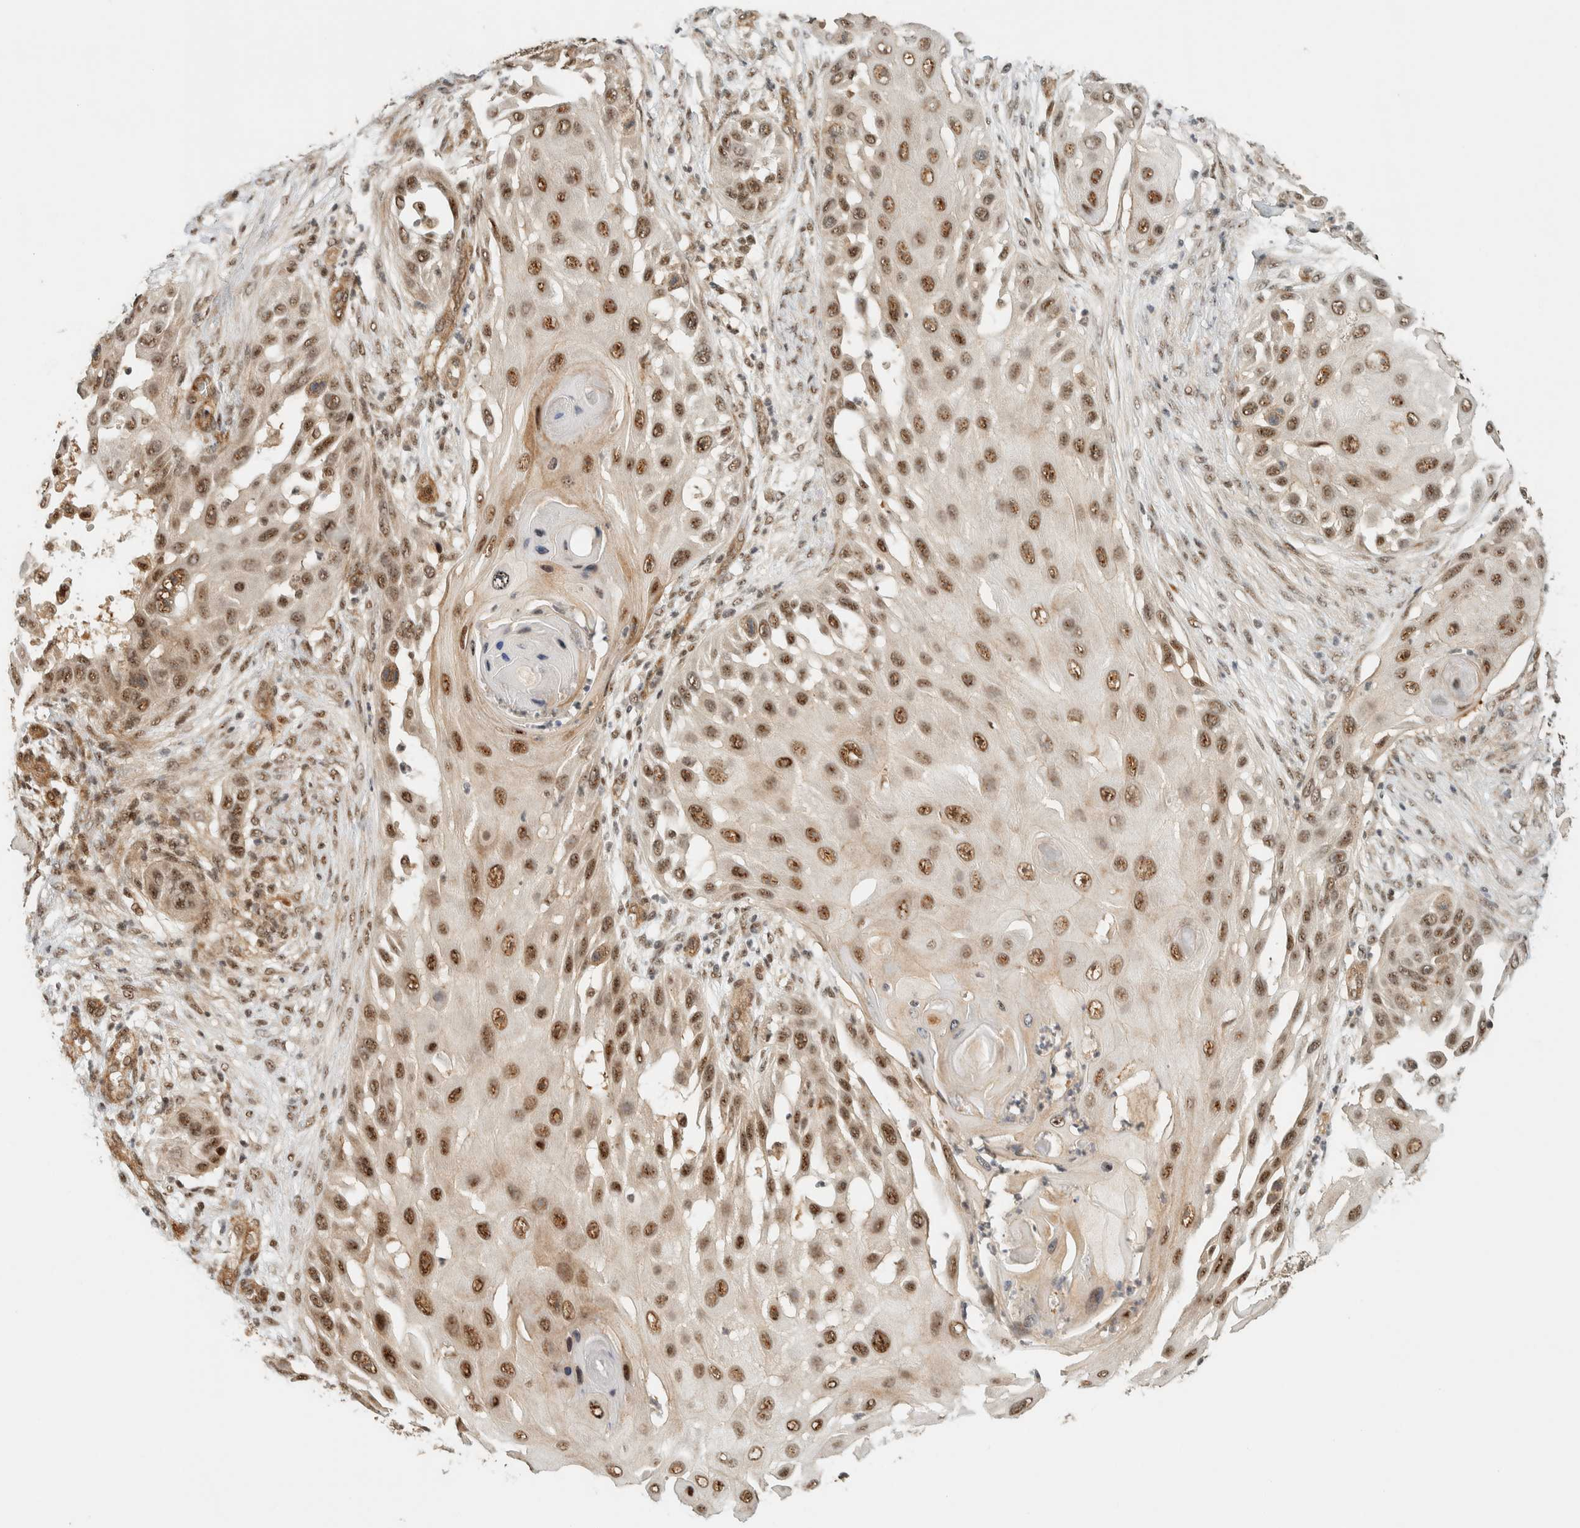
{"staining": {"intensity": "strong", "quantity": ">75%", "location": "nuclear"}, "tissue": "skin cancer", "cell_type": "Tumor cells", "image_type": "cancer", "snomed": [{"axis": "morphology", "description": "Squamous cell carcinoma, NOS"}, {"axis": "topography", "description": "Skin"}], "caption": "A high amount of strong nuclear positivity is seen in approximately >75% of tumor cells in skin cancer (squamous cell carcinoma) tissue.", "gene": "SIK1", "patient": {"sex": "female", "age": 44}}